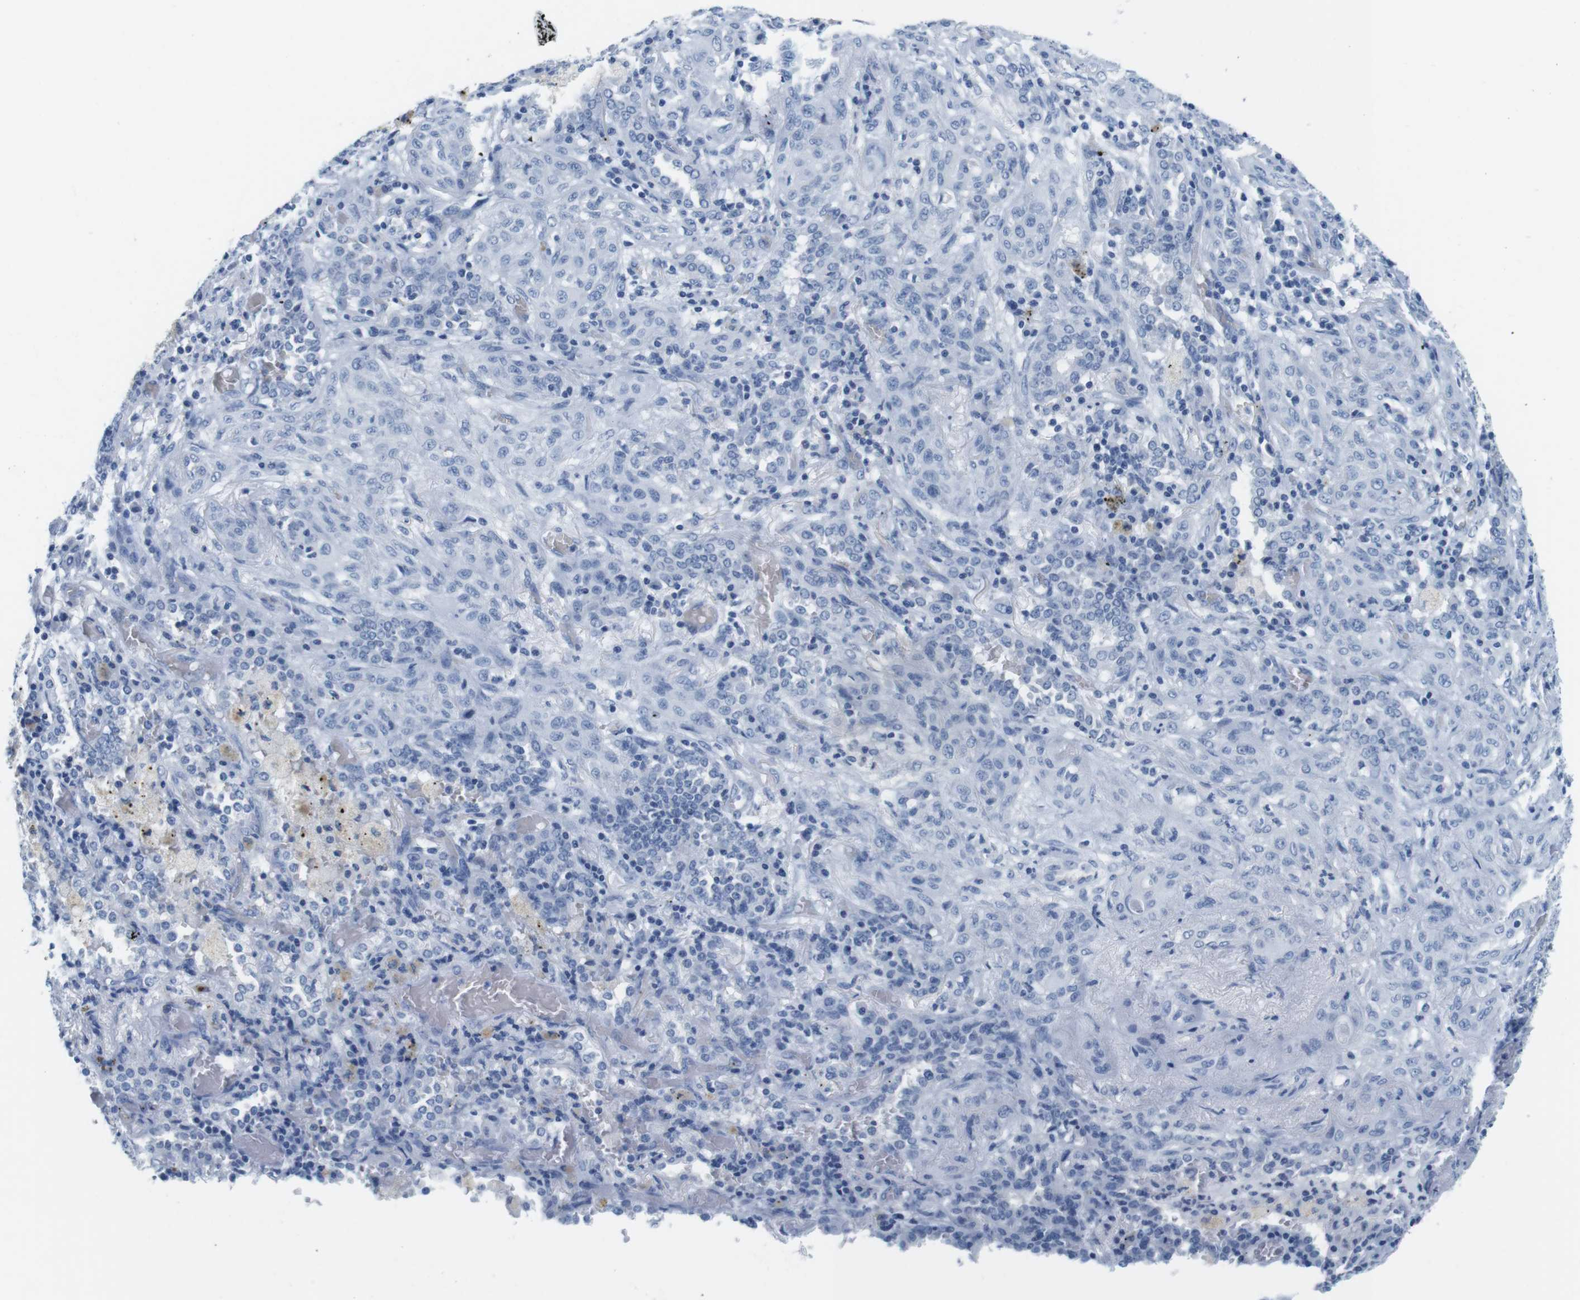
{"staining": {"intensity": "negative", "quantity": "none", "location": "none"}, "tissue": "lung cancer", "cell_type": "Tumor cells", "image_type": "cancer", "snomed": [{"axis": "morphology", "description": "Squamous cell carcinoma, NOS"}, {"axis": "topography", "description": "Lung"}], "caption": "The image reveals no significant staining in tumor cells of lung cancer (squamous cell carcinoma).", "gene": "CYP2C9", "patient": {"sex": "female", "age": 47}}